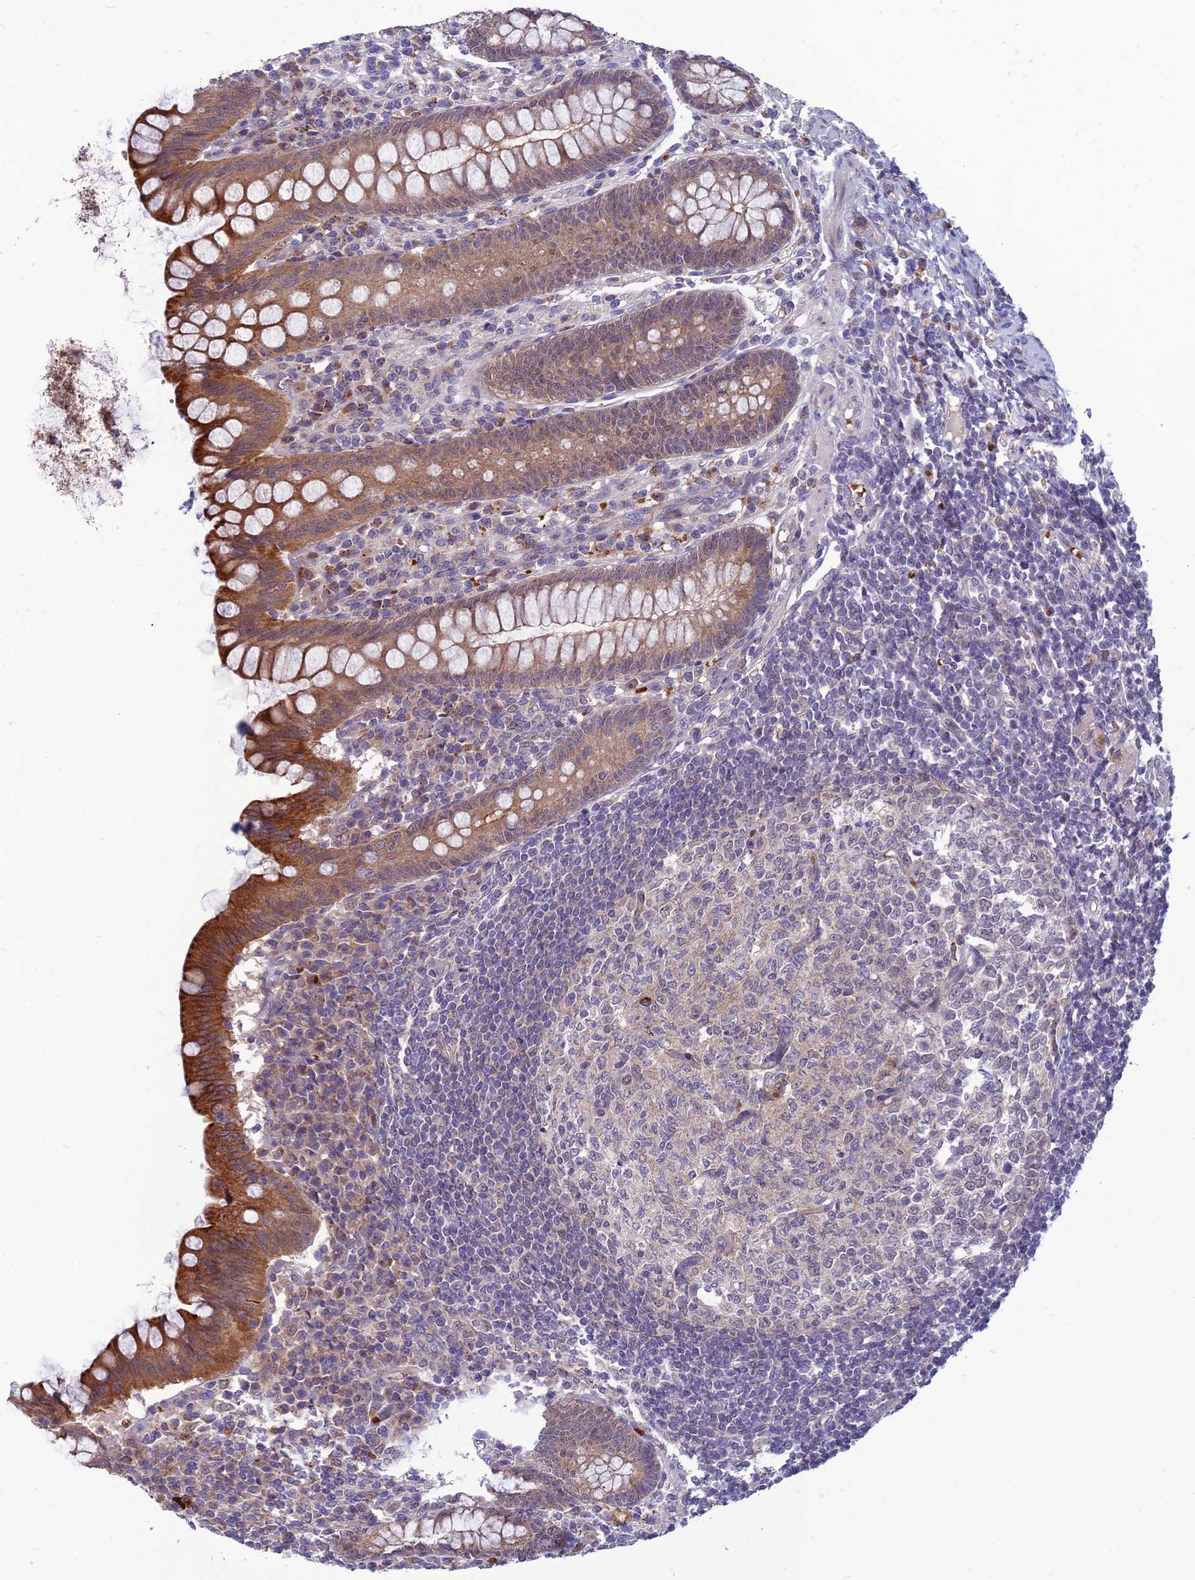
{"staining": {"intensity": "strong", "quantity": "<25%", "location": "cytoplasmic/membranous"}, "tissue": "appendix", "cell_type": "Glandular cells", "image_type": "normal", "snomed": [{"axis": "morphology", "description": "Normal tissue, NOS"}, {"axis": "topography", "description": "Appendix"}], "caption": "An image of appendix stained for a protein demonstrates strong cytoplasmic/membranous brown staining in glandular cells. The staining is performed using DAB (3,3'-diaminobenzidine) brown chromogen to label protein expression. The nuclei are counter-stained blue using hematoxylin.", "gene": "GIPC1", "patient": {"sex": "female", "age": 33}}